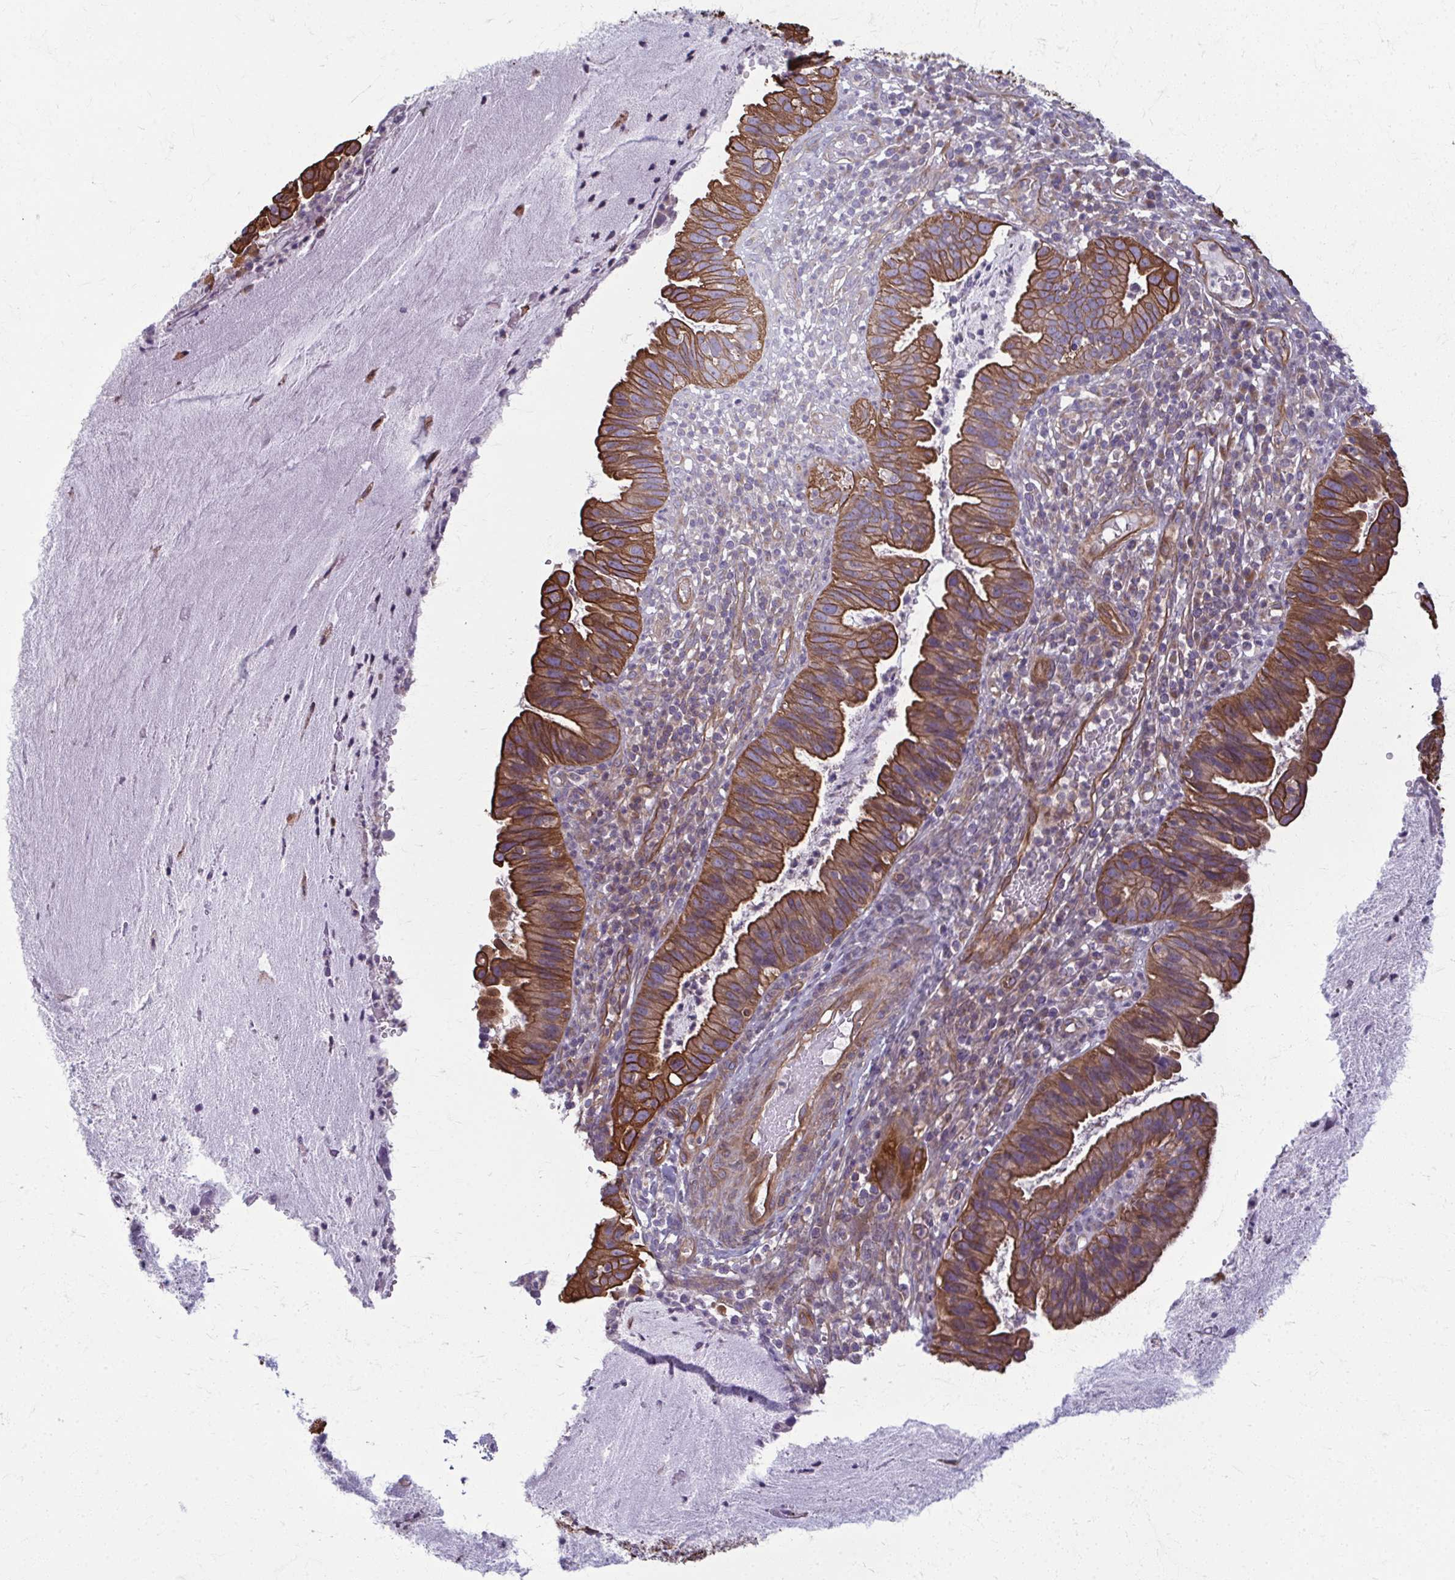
{"staining": {"intensity": "strong", "quantity": ">75%", "location": "cytoplasmic/membranous"}, "tissue": "cervical cancer", "cell_type": "Tumor cells", "image_type": "cancer", "snomed": [{"axis": "morphology", "description": "Adenocarcinoma, NOS"}, {"axis": "topography", "description": "Cervix"}], "caption": "Cervical cancer (adenocarcinoma) stained with a protein marker reveals strong staining in tumor cells.", "gene": "EID2B", "patient": {"sex": "female", "age": 34}}